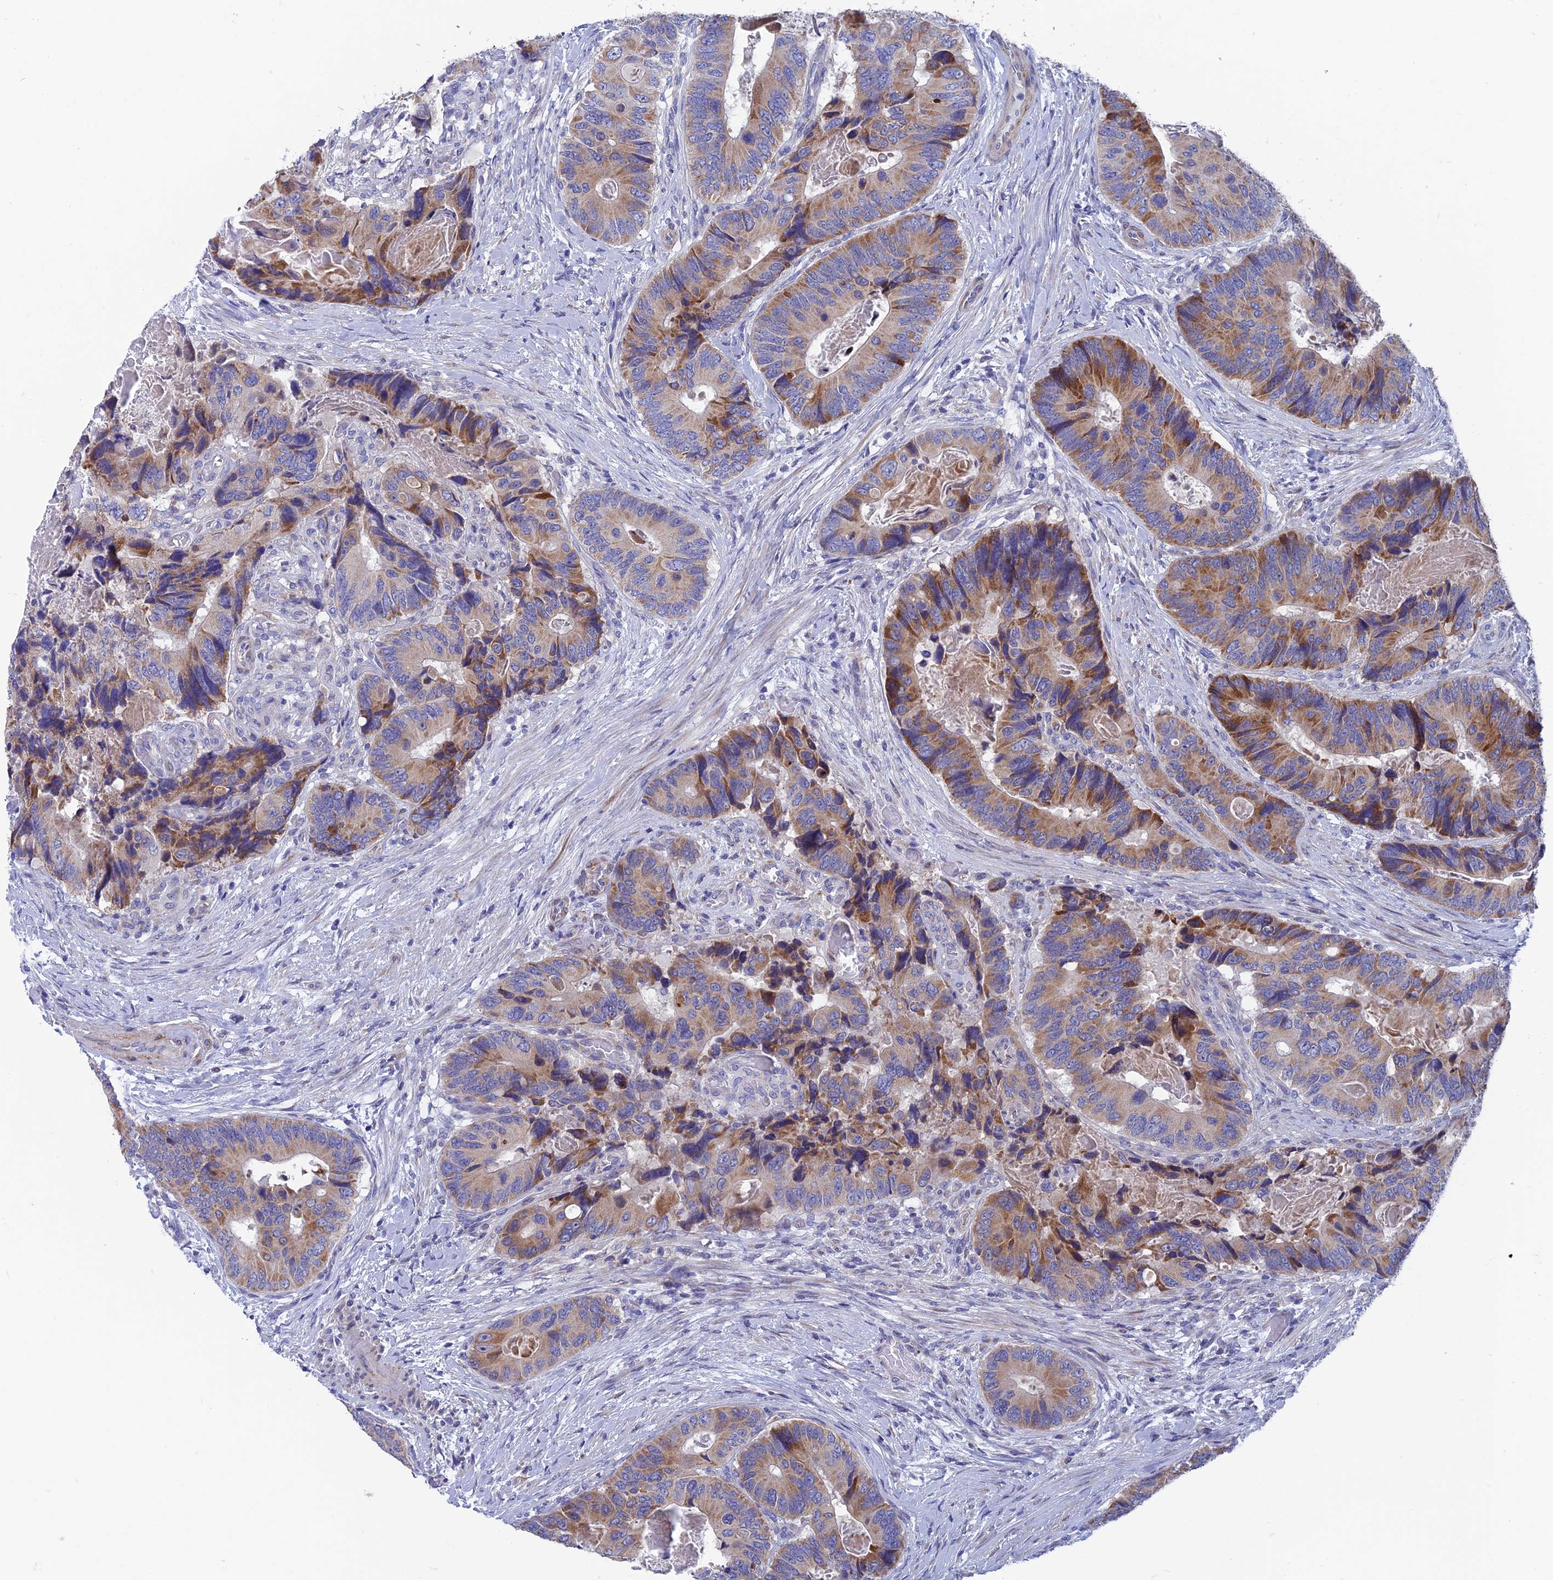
{"staining": {"intensity": "moderate", "quantity": ">75%", "location": "cytoplasmic/membranous"}, "tissue": "colorectal cancer", "cell_type": "Tumor cells", "image_type": "cancer", "snomed": [{"axis": "morphology", "description": "Adenocarcinoma, NOS"}, {"axis": "topography", "description": "Colon"}], "caption": "Immunohistochemistry (IHC) histopathology image of neoplastic tissue: human adenocarcinoma (colorectal) stained using immunohistochemistry (IHC) demonstrates medium levels of moderate protein expression localized specifically in the cytoplasmic/membranous of tumor cells, appearing as a cytoplasmic/membranous brown color.", "gene": "AK4", "patient": {"sex": "male", "age": 84}}